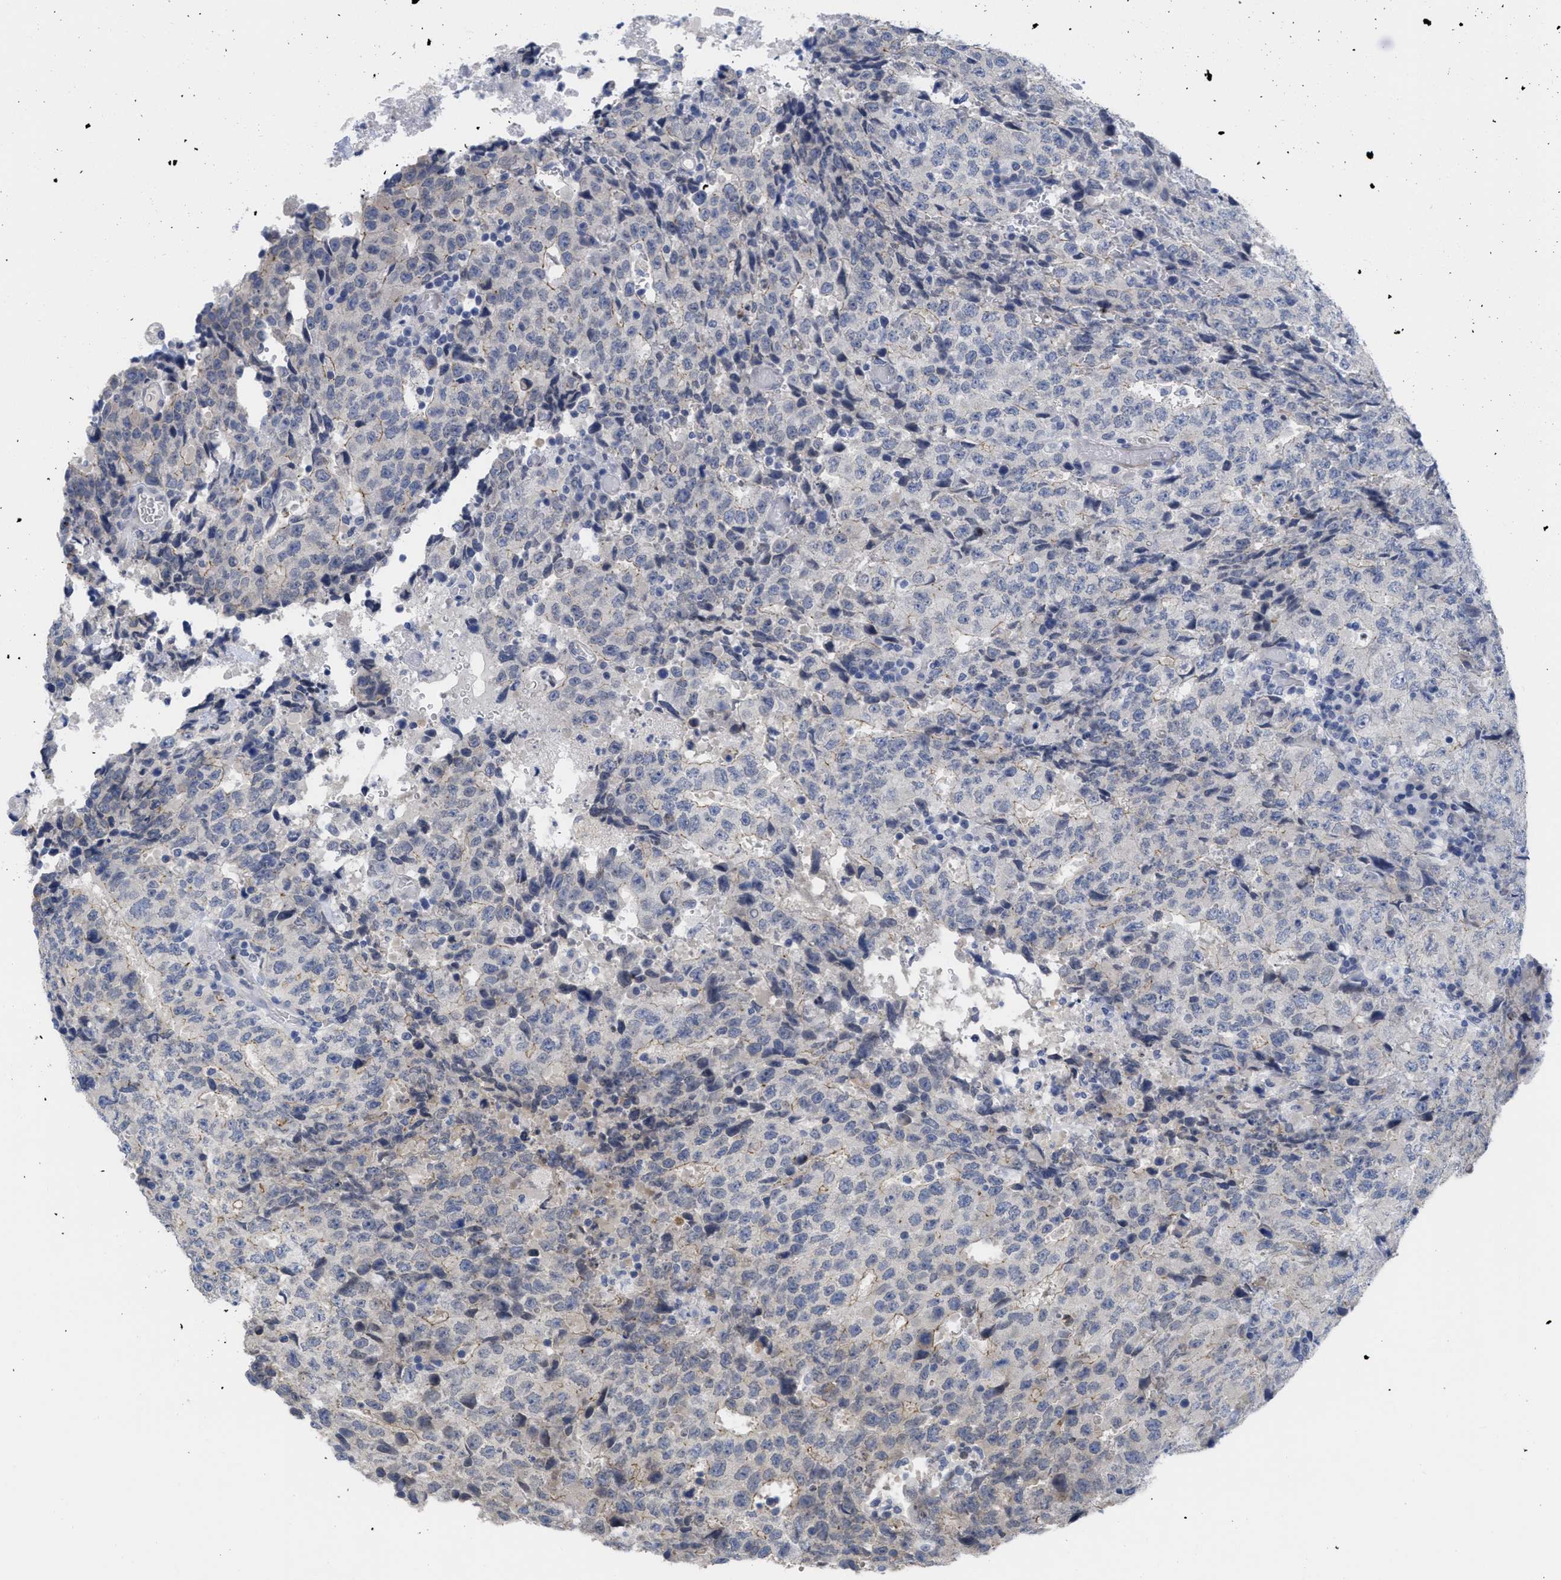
{"staining": {"intensity": "negative", "quantity": "none", "location": "none"}, "tissue": "testis cancer", "cell_type": "Tumor cells", "image_type": "cancer", "snomed": [{"axis": "morphology", "description": "Necrosis, NOS"}, {"axis": "morphology", "description": "Carcinoma, Embryonal, NOS"}, {"axis": "topography", "description": "Testis"}], "caption": "Tumor cells show no significant protein staining in embryonal carcinoma (testis). Brightfield microscopy of immunohistochemistry (IHC) stained with DAB (brown) and hematoxylin (blue), captured at high magnification.", "gene": "ACKR1", "patient": {"sex": "male", "age": 19}}